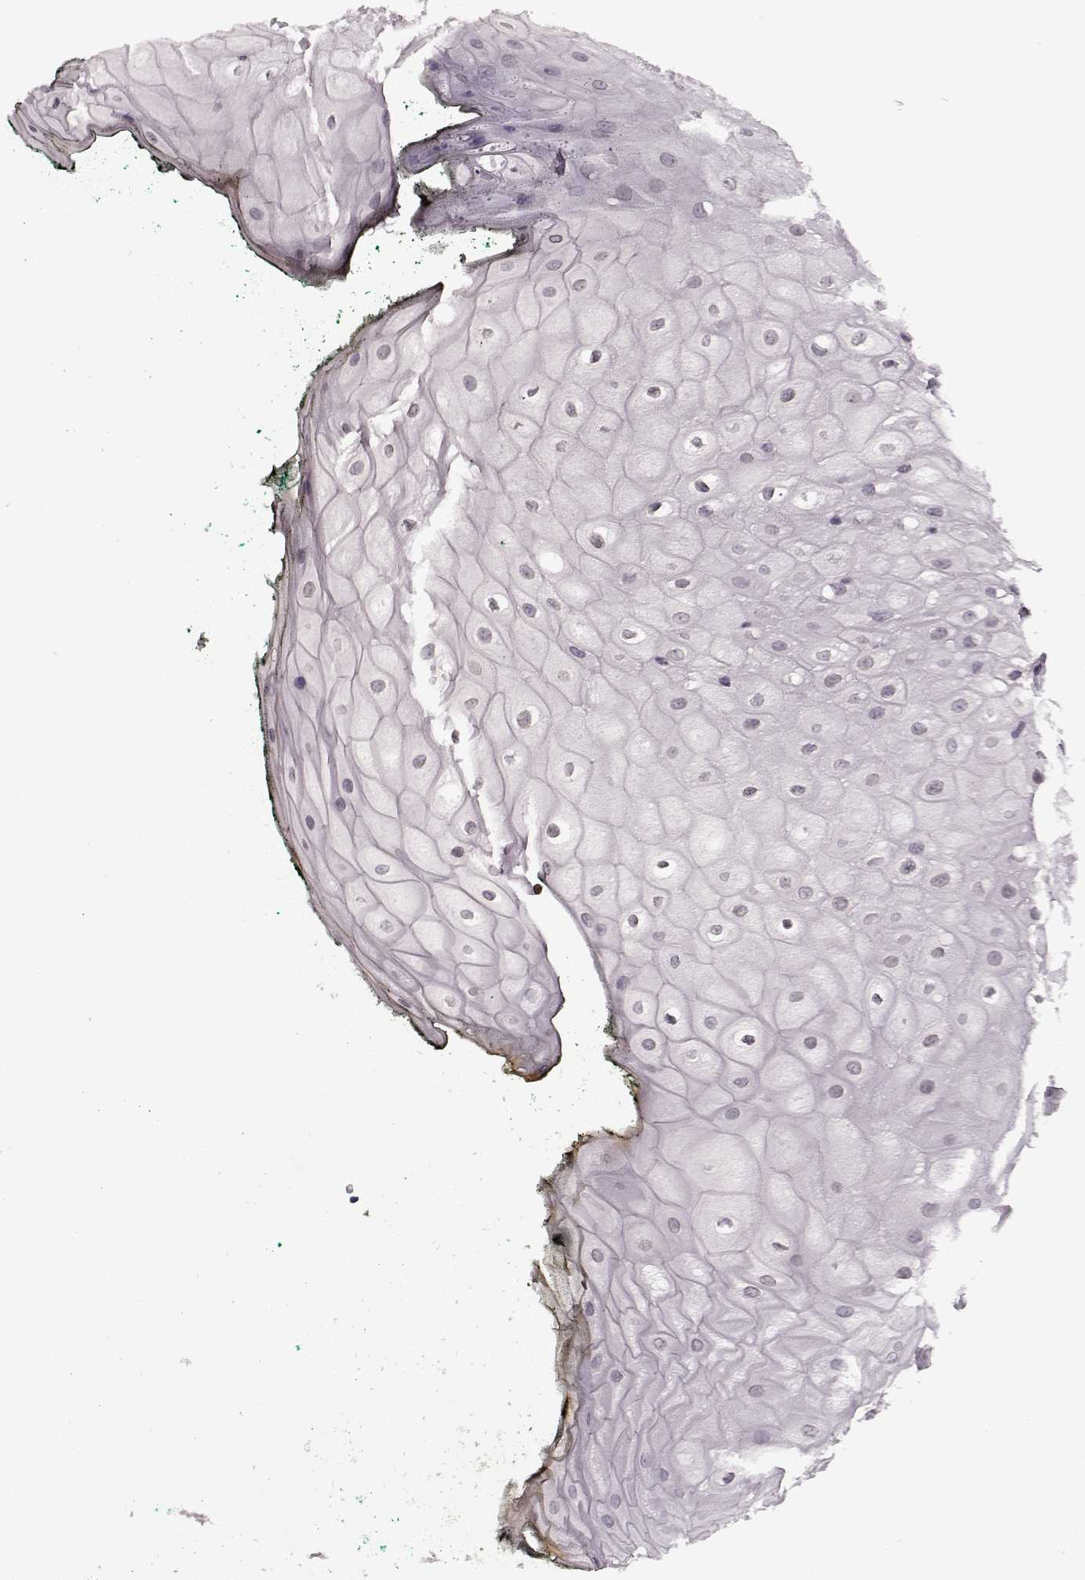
{"staining": {"intensity": "weak", "quantity": "<25%", "location": "nuclear"}, "tissue": "oral mucosa", "cell_type": "Squamous epithelial cells", "image_type": "normal", "snomed": [{"axis": "morphology", "description": "Normal tissue, NOS"}, {"axis": "topography", "description": "Oral tissue"}, {"axis": "topography", "description": "Head-Neck"}], "caption": "Immunohistochemical staining of unremarkable oral mucosa reveals no significant staining in squamous epithelial cells.", "gene": "STX1A", "patient": {"sex": "female", "age": 68}}